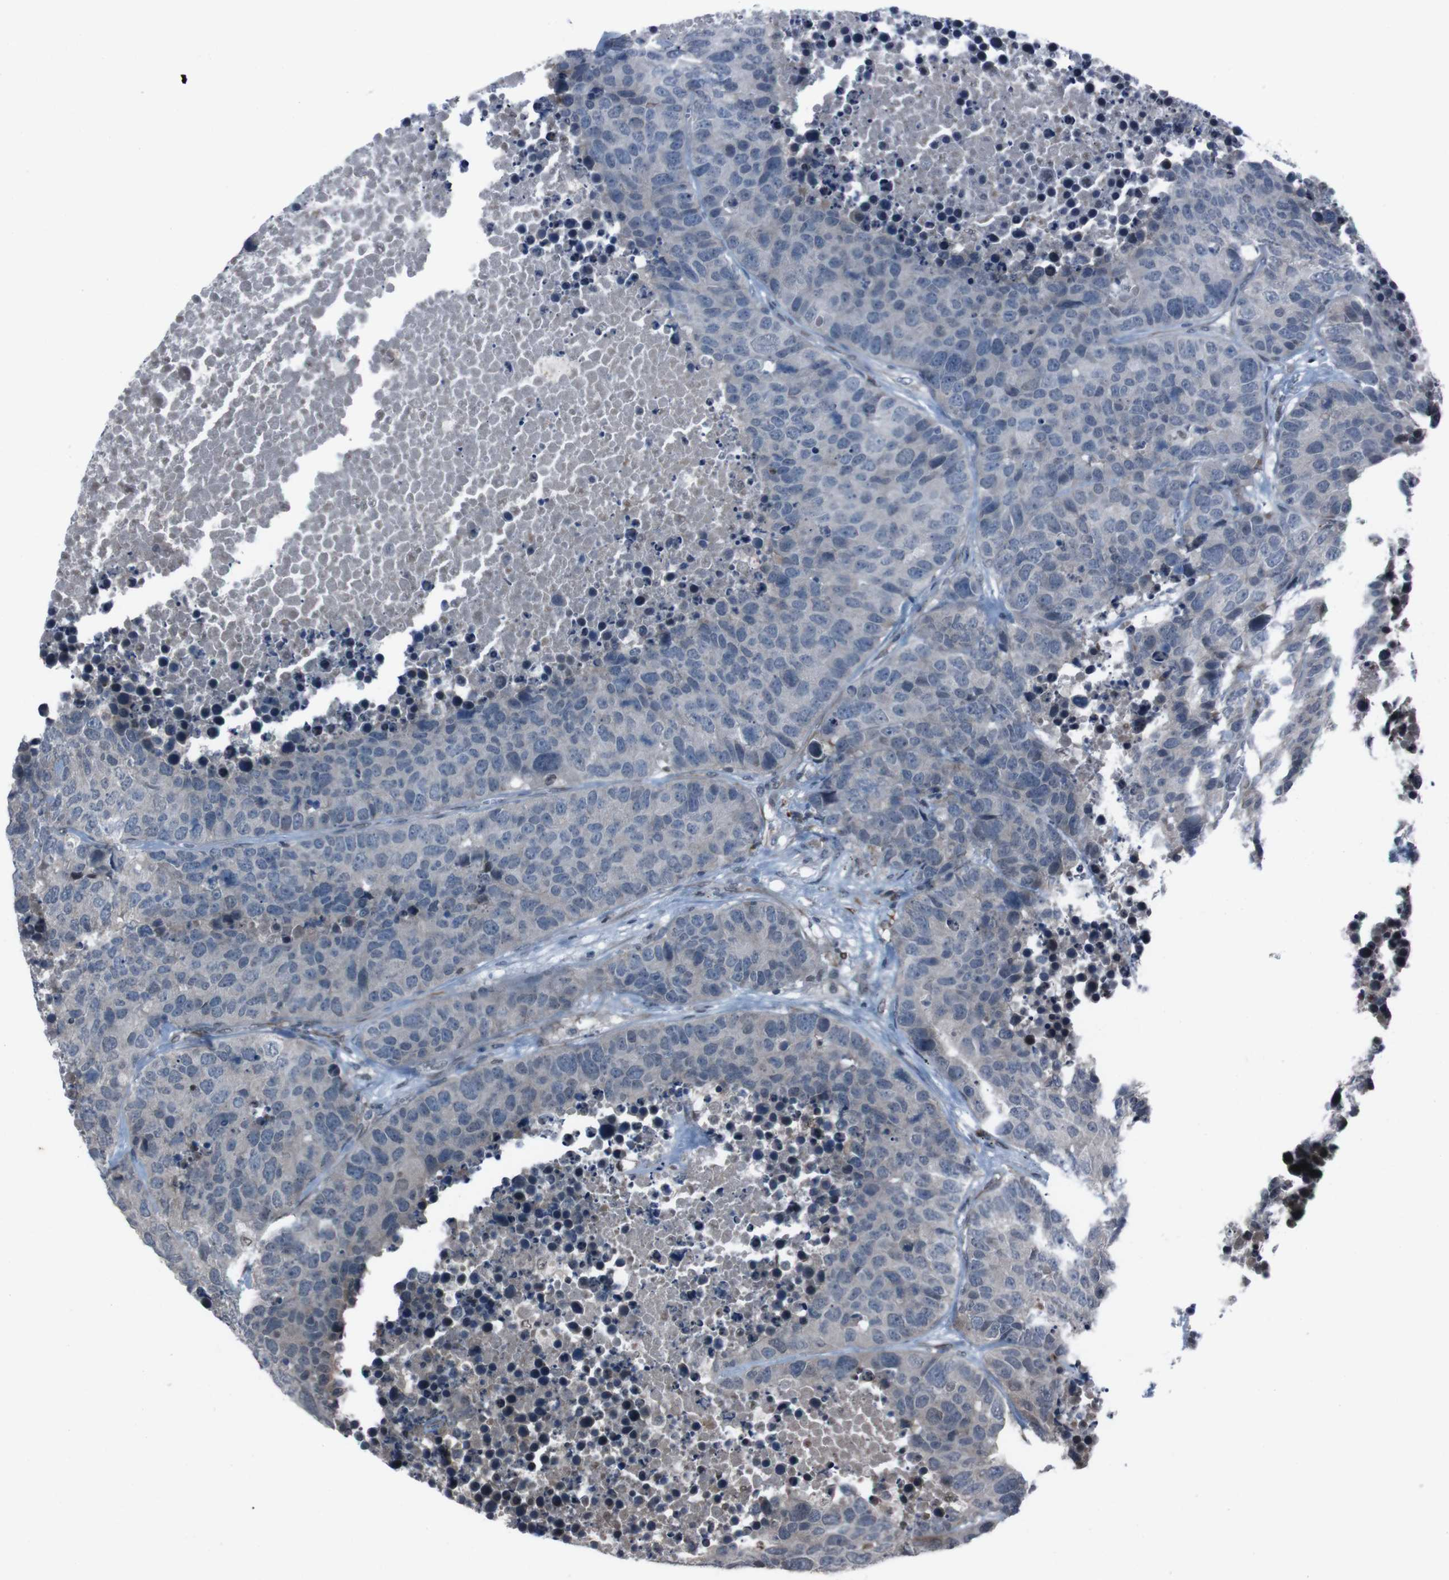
{"staining": {"intensity": "negative", "quantity": "none", "location": "none"}, "tissue": "carcinoid", "cell_type": "Tumor cells", "image_type": "cancer", "snomed": [{"axis": "morphology", "description": "Carcinoid, malignant, NOS"}, {"axis": "topography", "description": "Lung"}], "caption": "Carcinoid was stained to show a protein in brown. There is no significant positivity in tumor cells.", "gene": "SS18L1", "patient": {"sex": "male", "age": 60}}